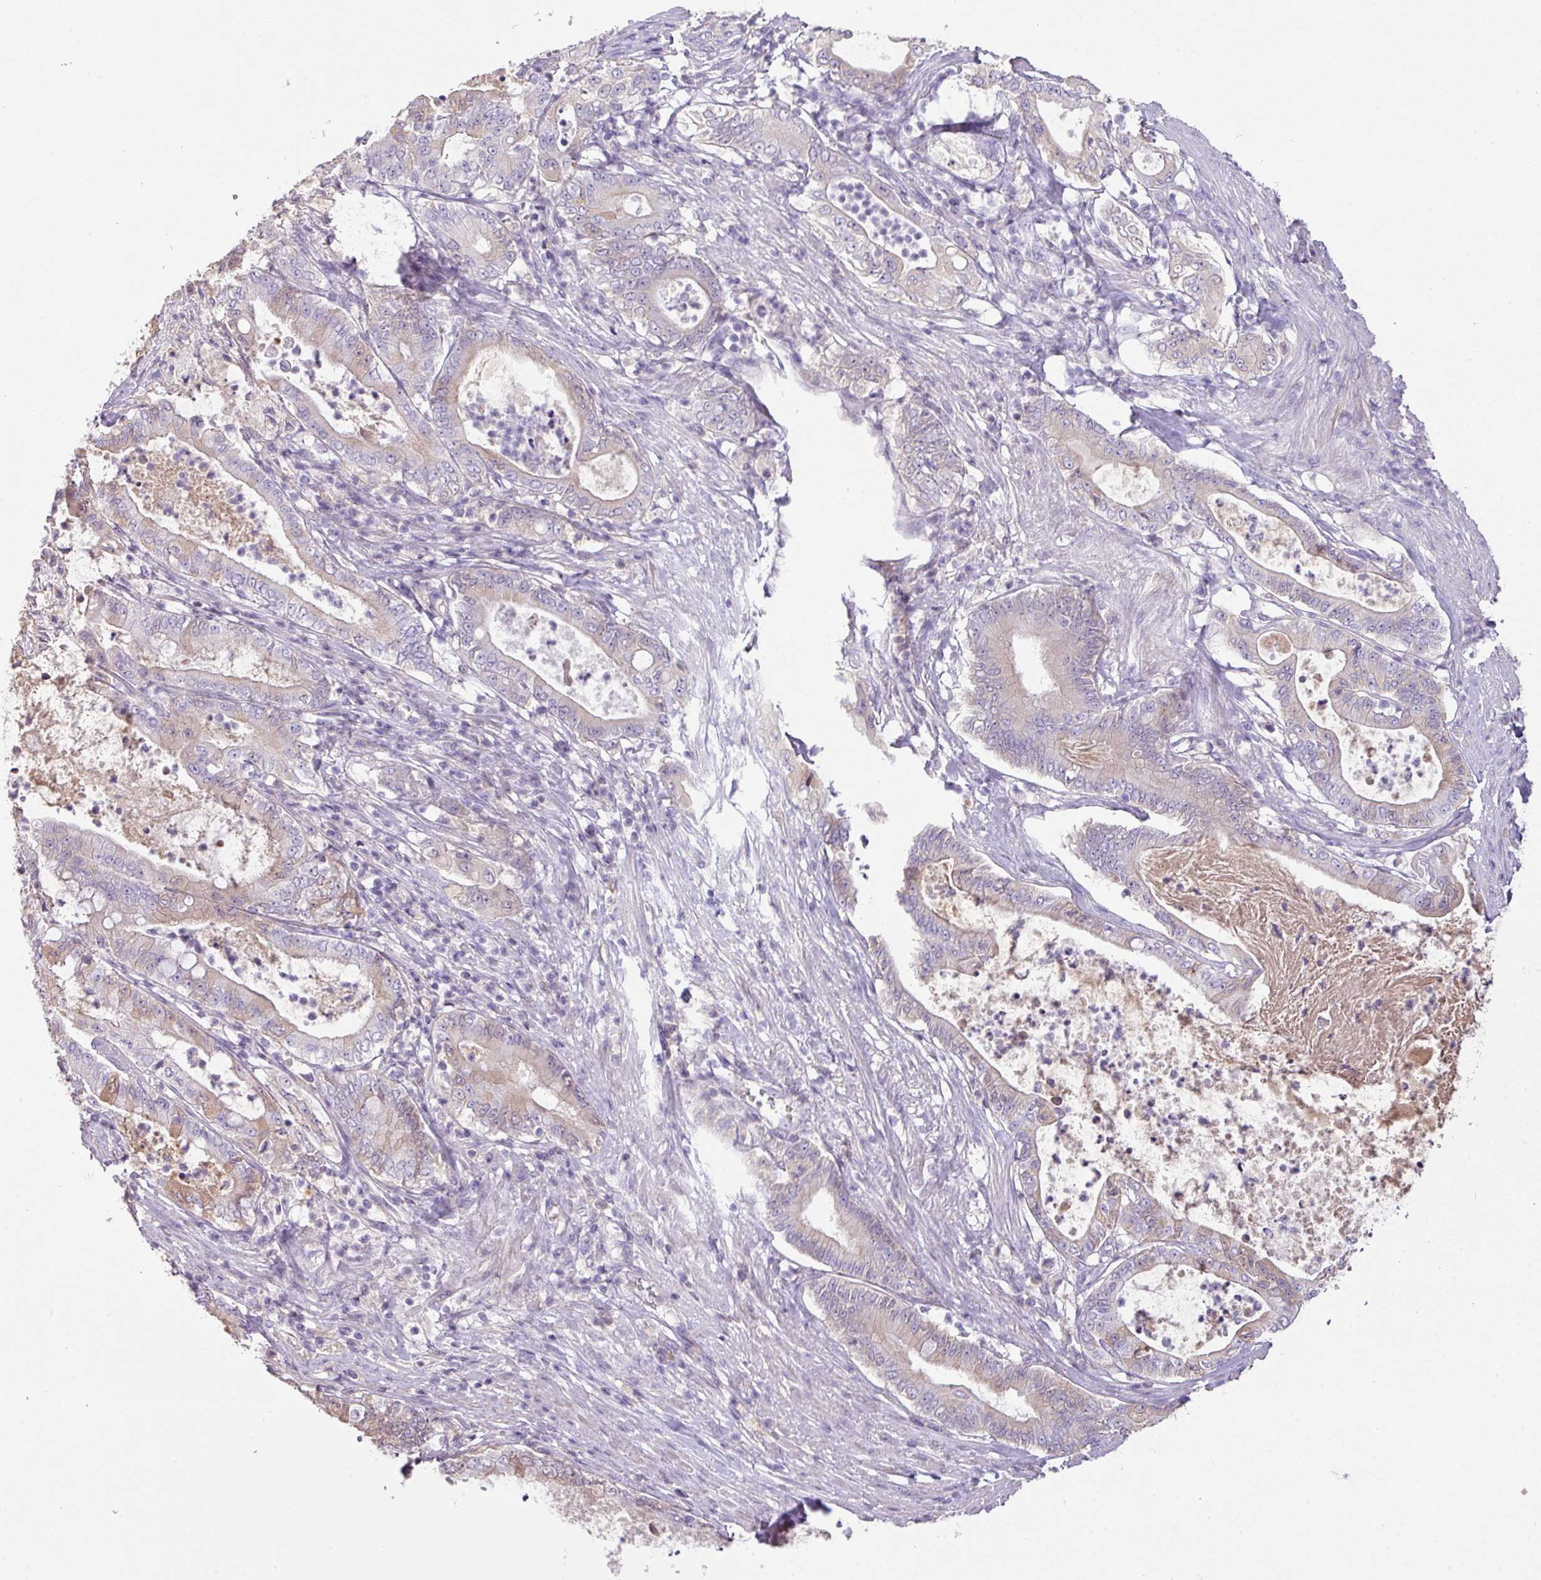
{"staining": {"intensity": "weak", "quantity": "<25%", "location": "cytoplasmic/membranous"}, "tissue": "pancreatic cancer", "cell_type": "Tumor cells", "image_type": "cancer", "snomed": [{"axis": "morphology", "description": "Adenocarcinoma, NOS"}, {"axis": "topography", "description": "Pancreas"}], "caption": "An IHC image of pancreatic cancer (adenocarcinoma) is shown. There is no staining in tumor cells of pancreatic cancer (adenocarcinoma).", "gene": "OR6C6", "patient": {"sex": "male", "age": 71}}